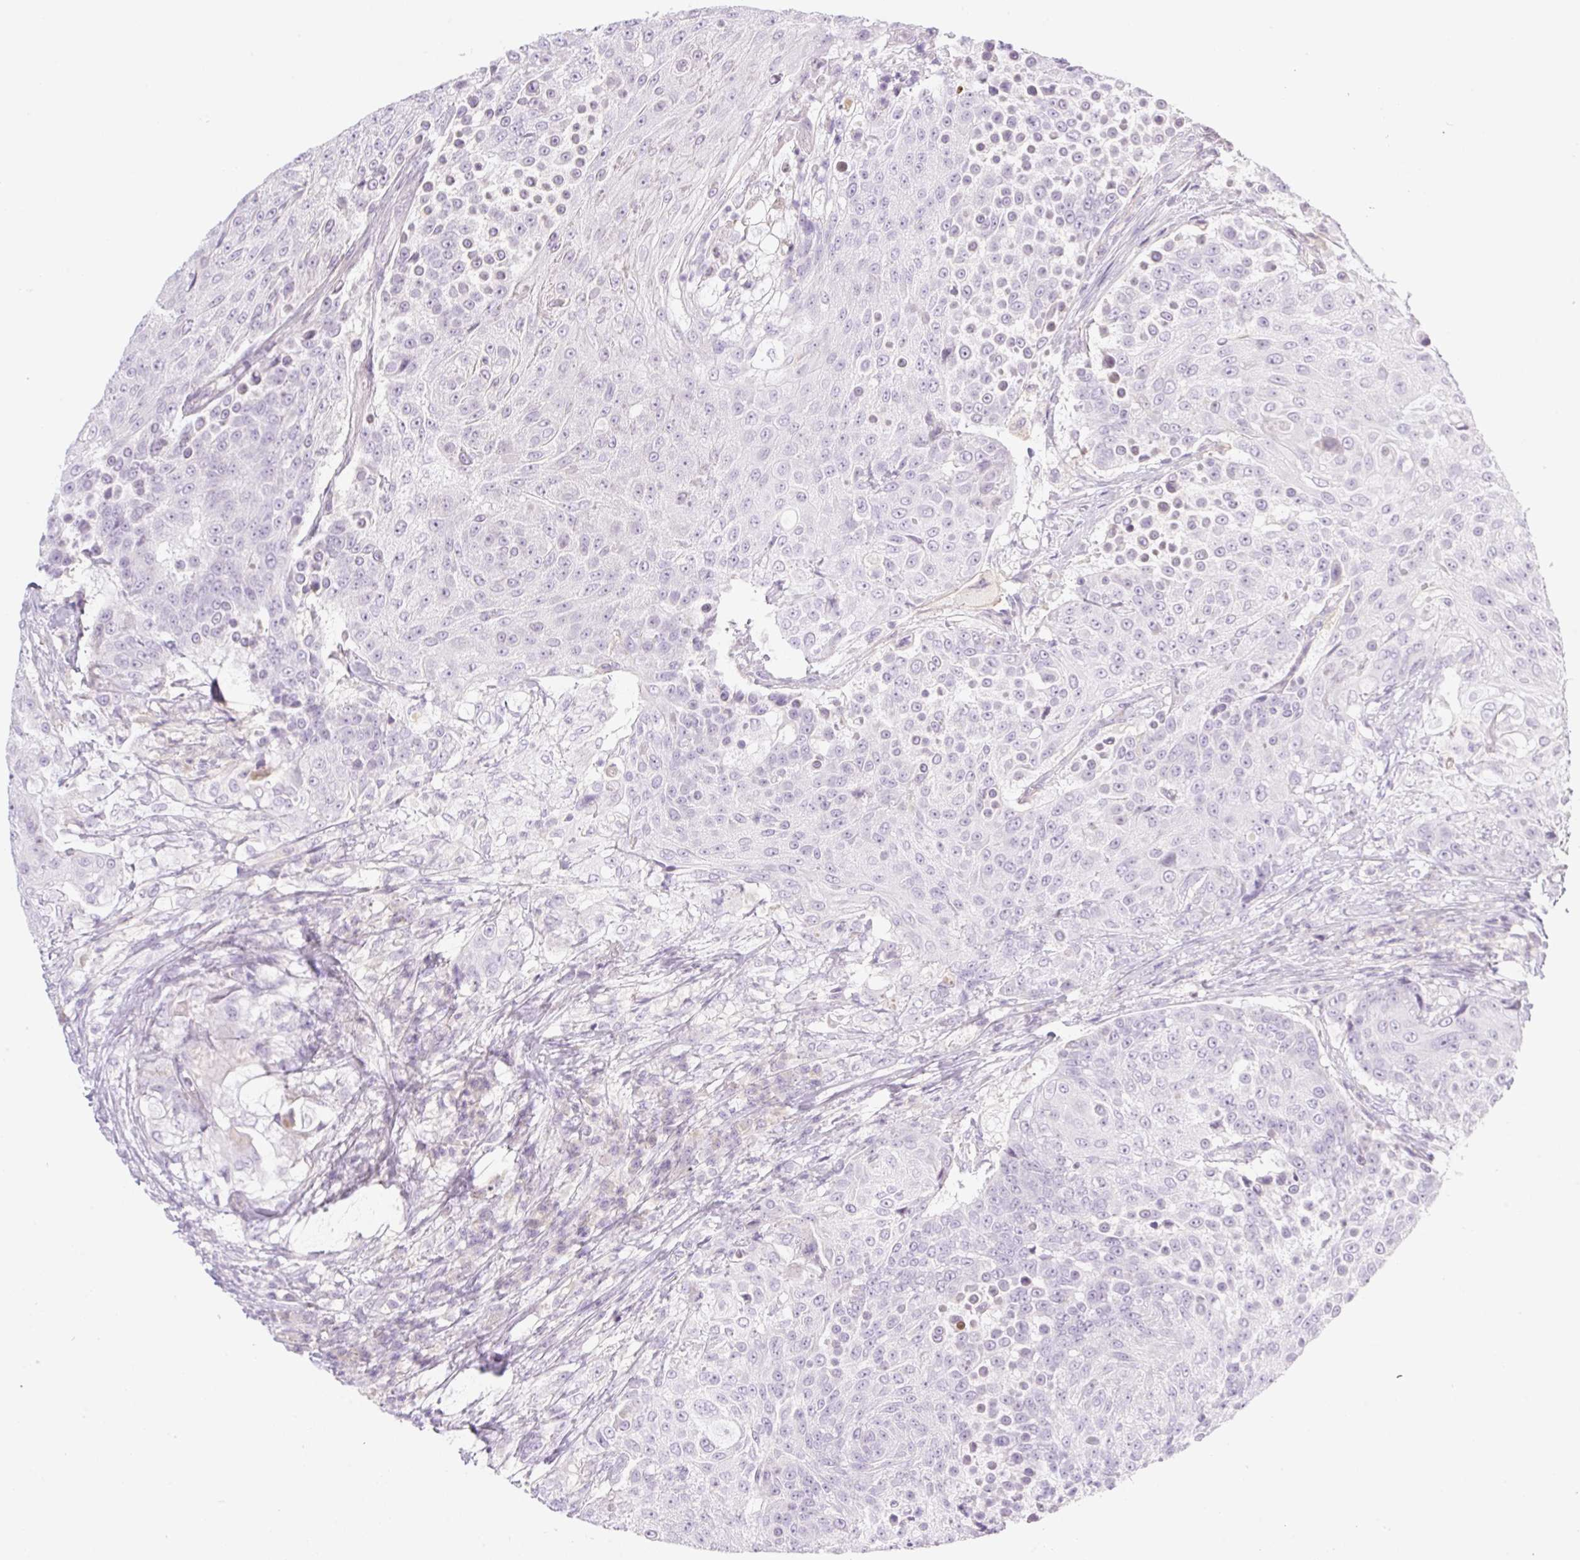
{"staining": {"intensity": "negative", "quantity": "none", "location": "none"}, "tissue": "urothelial cancer", "cell_type": "Tumor cells", "image_type": "cancer", "snomed": [{"axis": "morphology", "description": "Urothelial carcinoma, High grade"}, {"axis": "topography", "description": "Urinary bladder"}], "caption": "DAB immunohistochemical staining of human urothelial cancer demonstrates no significant expression in tumor cells.", "gene": "MIA2", "patient": {"sex": "female", "age": 63}}